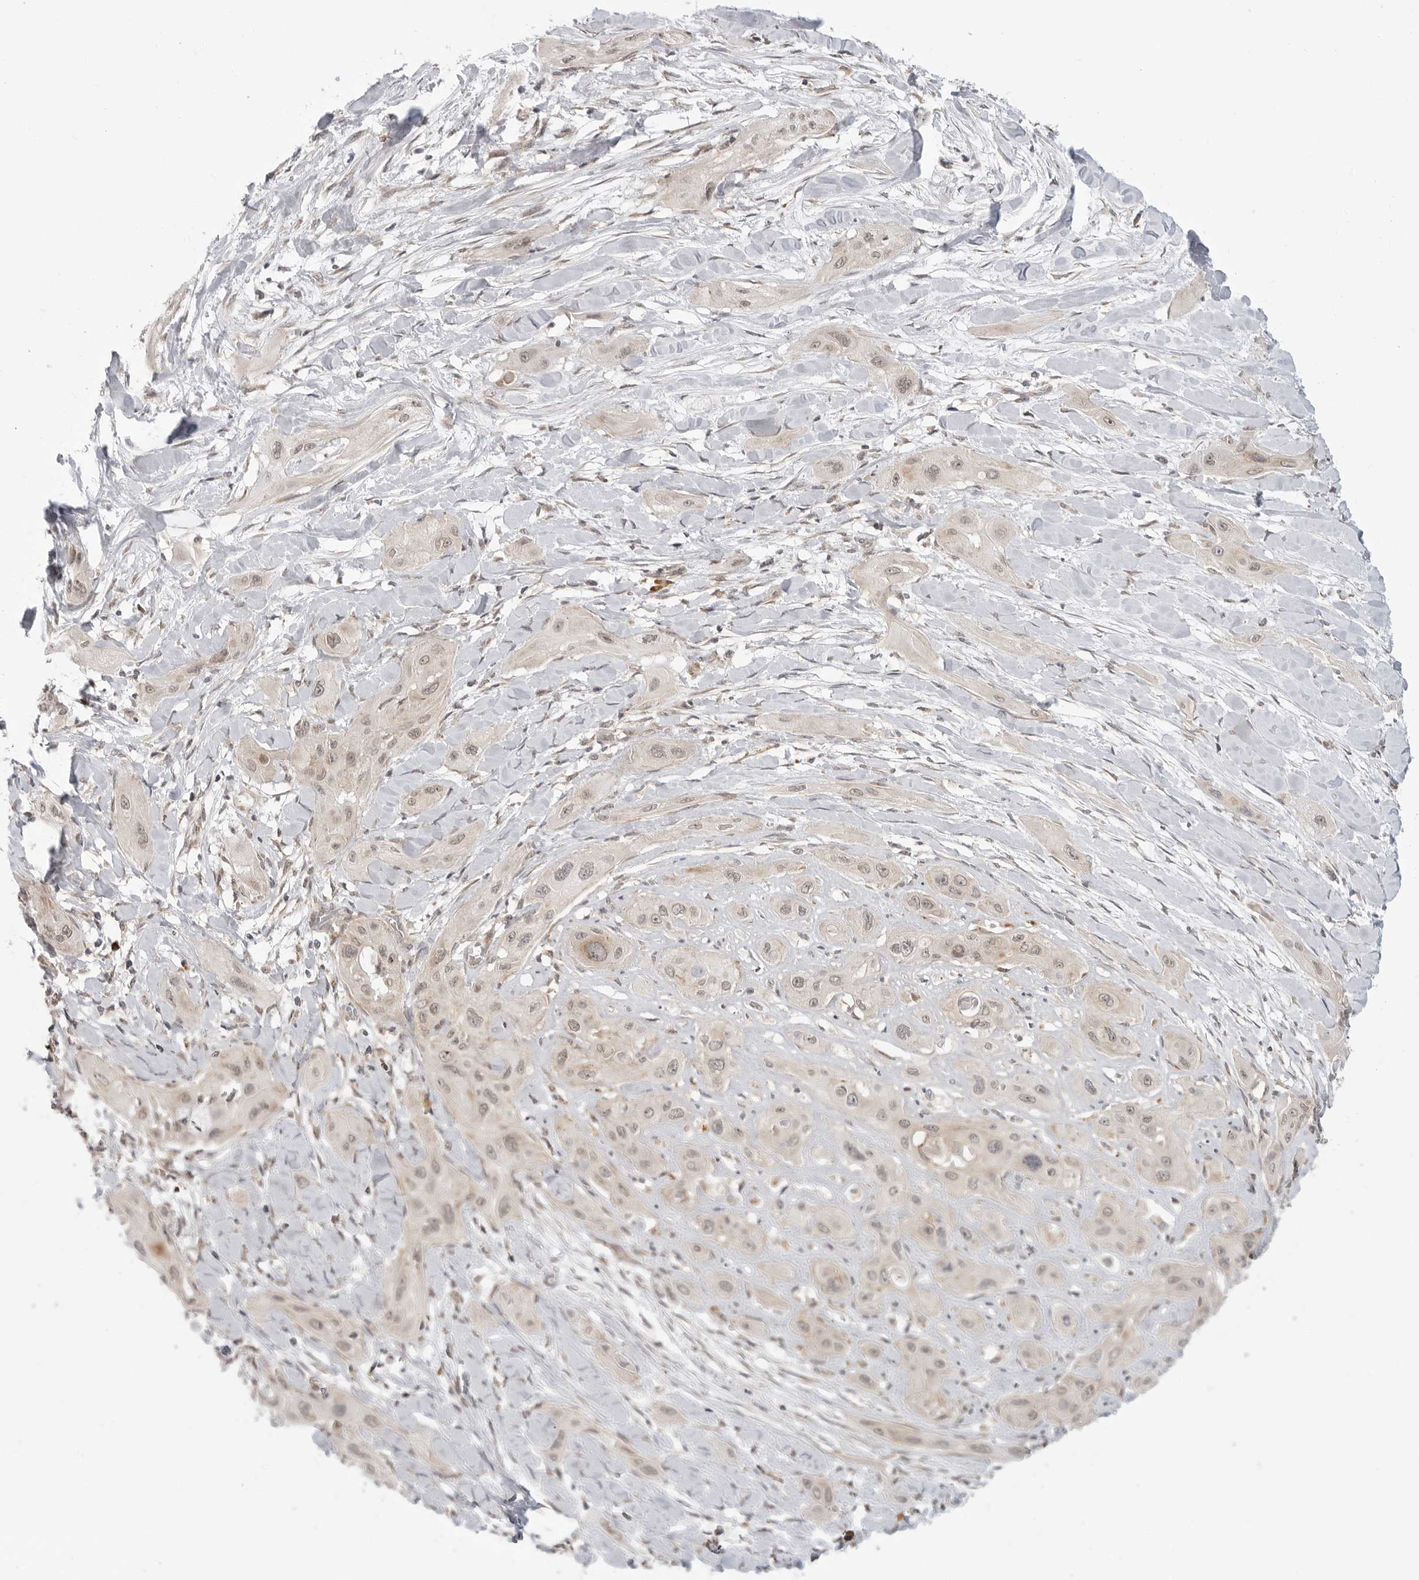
{"staining": {"intensity": "weak", "quantity": "<25%", "location": "nuclear"}, "tissue": "lung cancer", "cell_type": "Tumor cells", "image_type": "cancer", "snomed": [{"axis": "morphology", "description": "Squamous cell carcinoma, NOS"}, {"axis": "topography", "description": "Lung"}], "caption": "IHC image of squamous cell carcinoma (lung) stained for a protein (brown), which shows no expression in tumor cells.", "gene": "KALRN", "patient": {"sex": "female", "age": 47}}